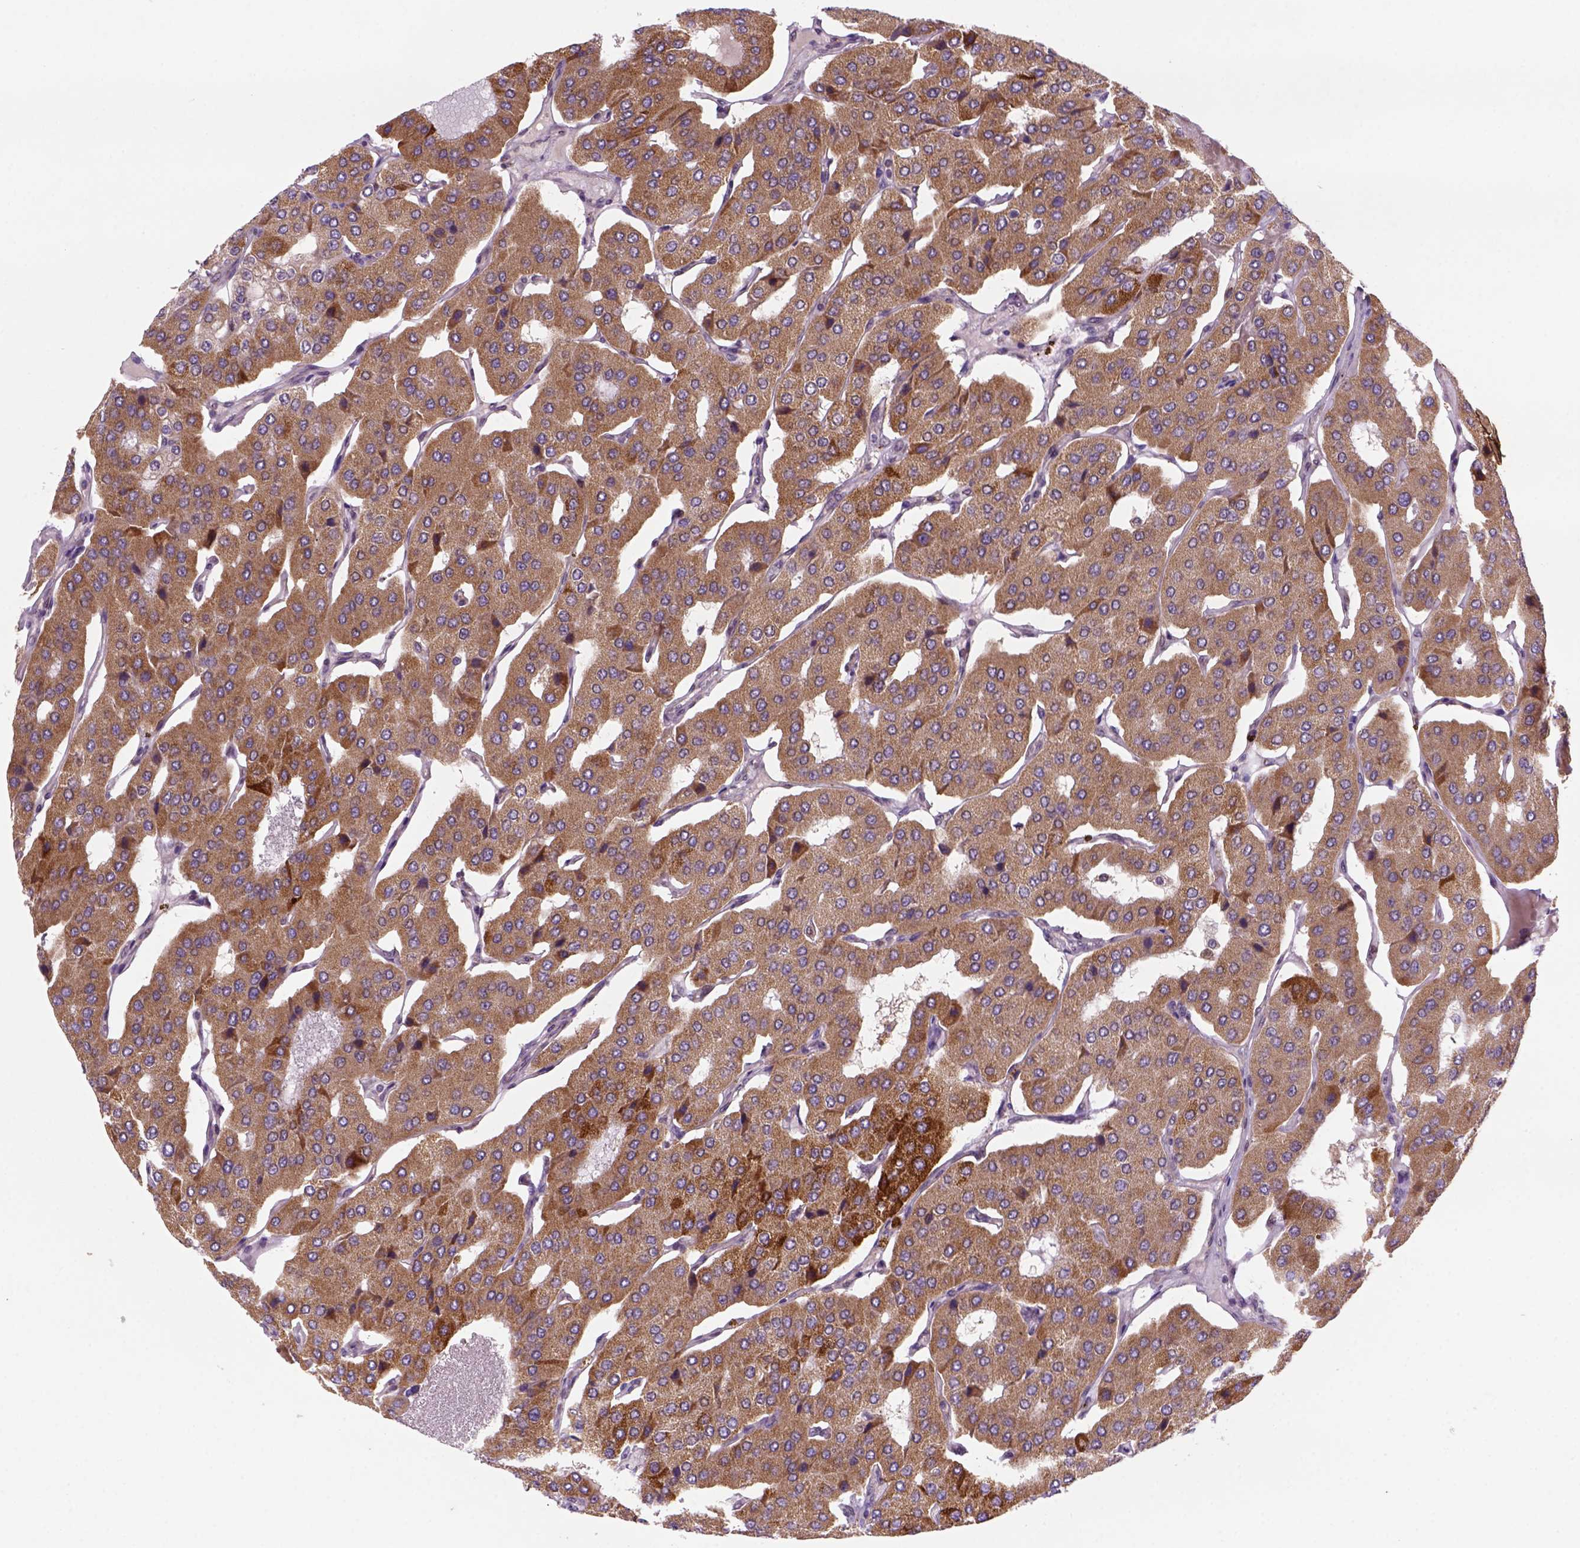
{"staining": {"intensity": "strong", "quantity": "<25%", "location": "cytoplasmic/membranous"}, "tissue": "parathyroid gland", "cell_type": "Glandular cells", "image_type": "normal", "snomed": [{"axis": "morphology", "description": "Normal tissue, NOS"}, {"axis": "morphology", "description": "Adenoma, NOS"}, {"axis": "topography", "description": "Parathyroid gland"}], "caption": "About <25% of glandular cells in normal human parathyroid gland demonstrate strong cytoplasmic/membranous protein staining as visualized by brown immunohistochemical staining.", "gene": "FZD7", "patient": {"sex": "female", "age": 86}}